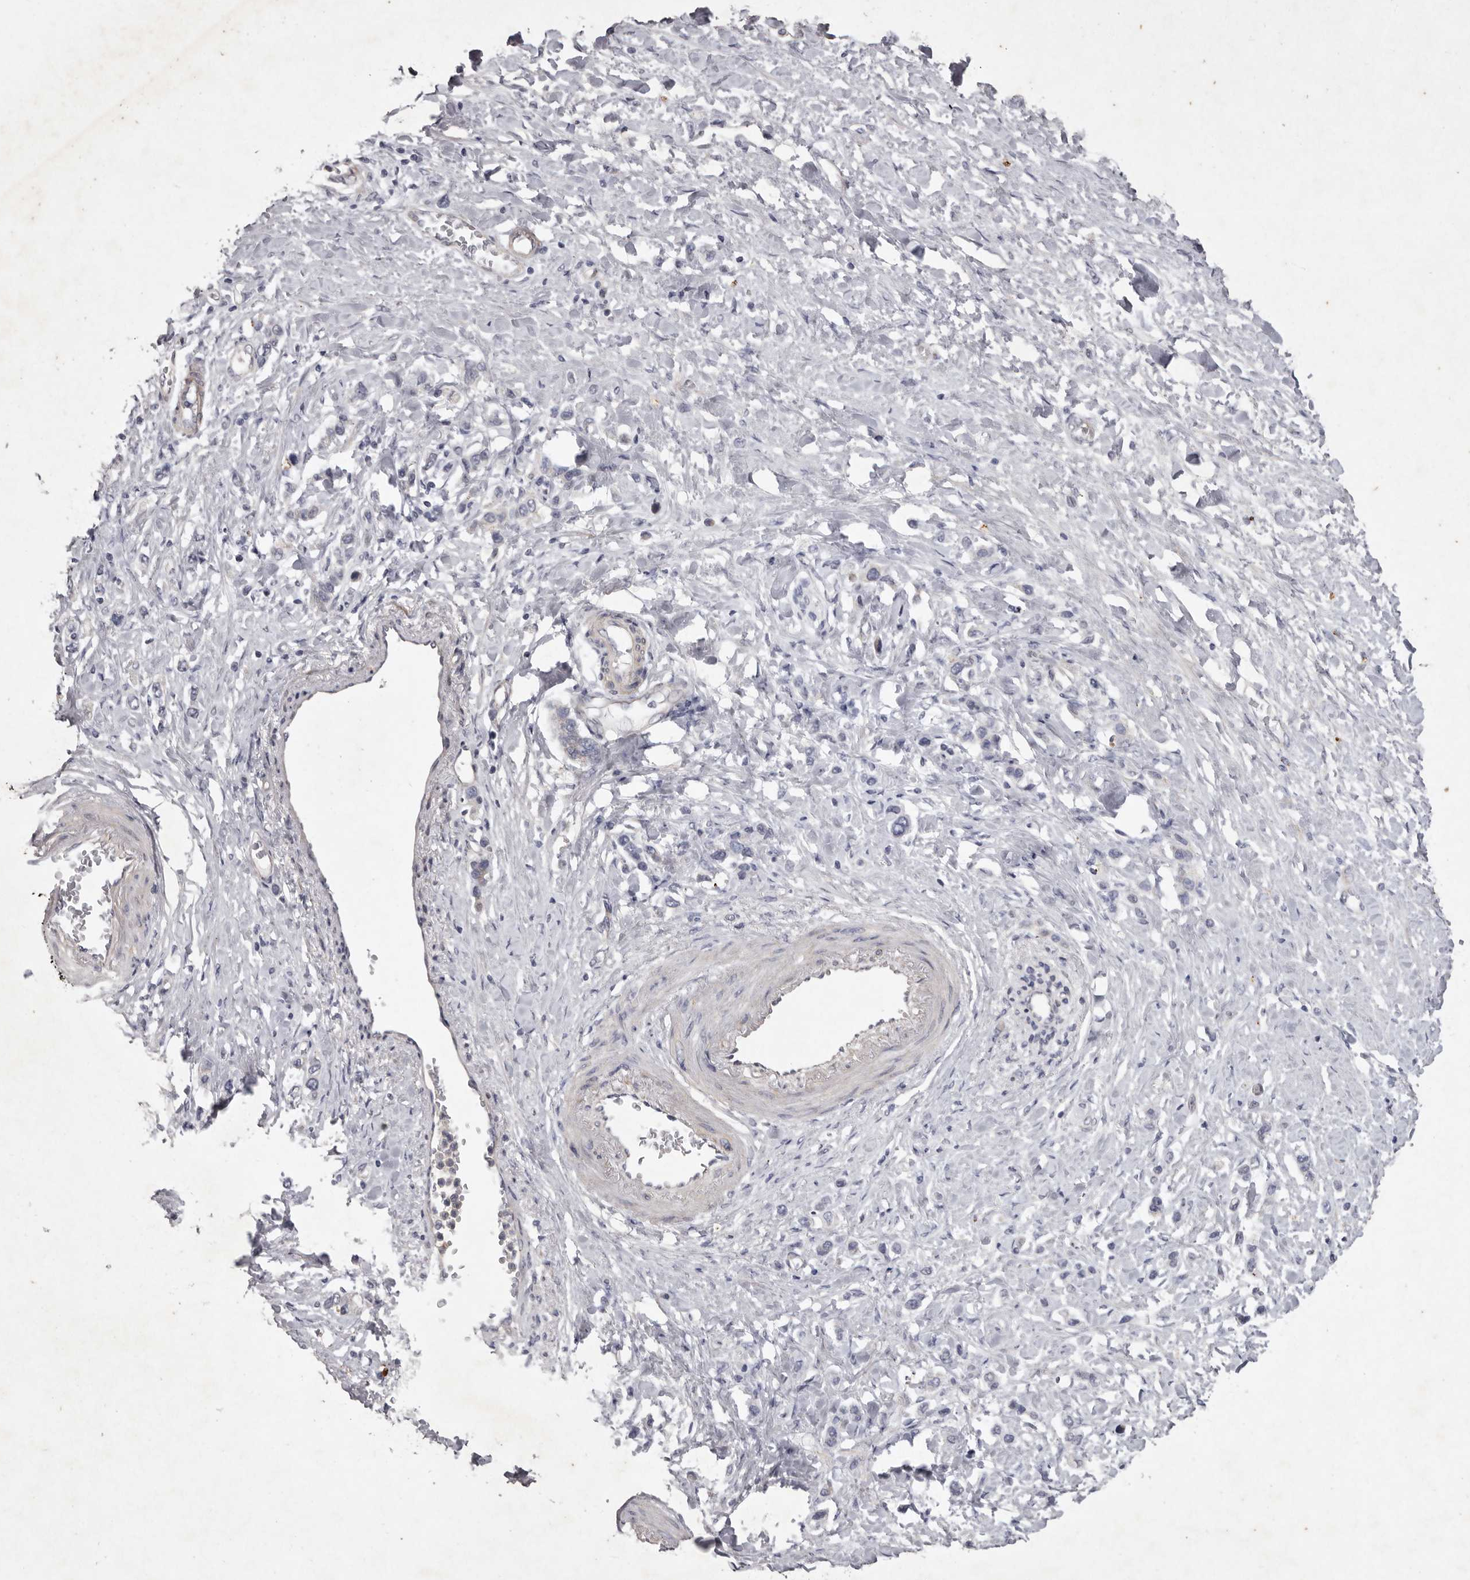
{"staining": {"intensity": "negative", "quantity": "none", "location": "none"}, "tissue": "stomach cancer", "cell_type": "Tumor cells", "image_type": "cancer", "snomed": [{"axis": "morphology", "description": "Adenocarcinoma, NOS"}, {"axis": "topography", "description": "Stomach"}], "caption": "Immunohistochemistry (IHC) histopathology image of adenocarcinoma (stomach) stained for a protein (brown), which displays no staining in tumor cells.", "gene": "NKAIN4", "patient": {"sex": "female", "age": 65}}